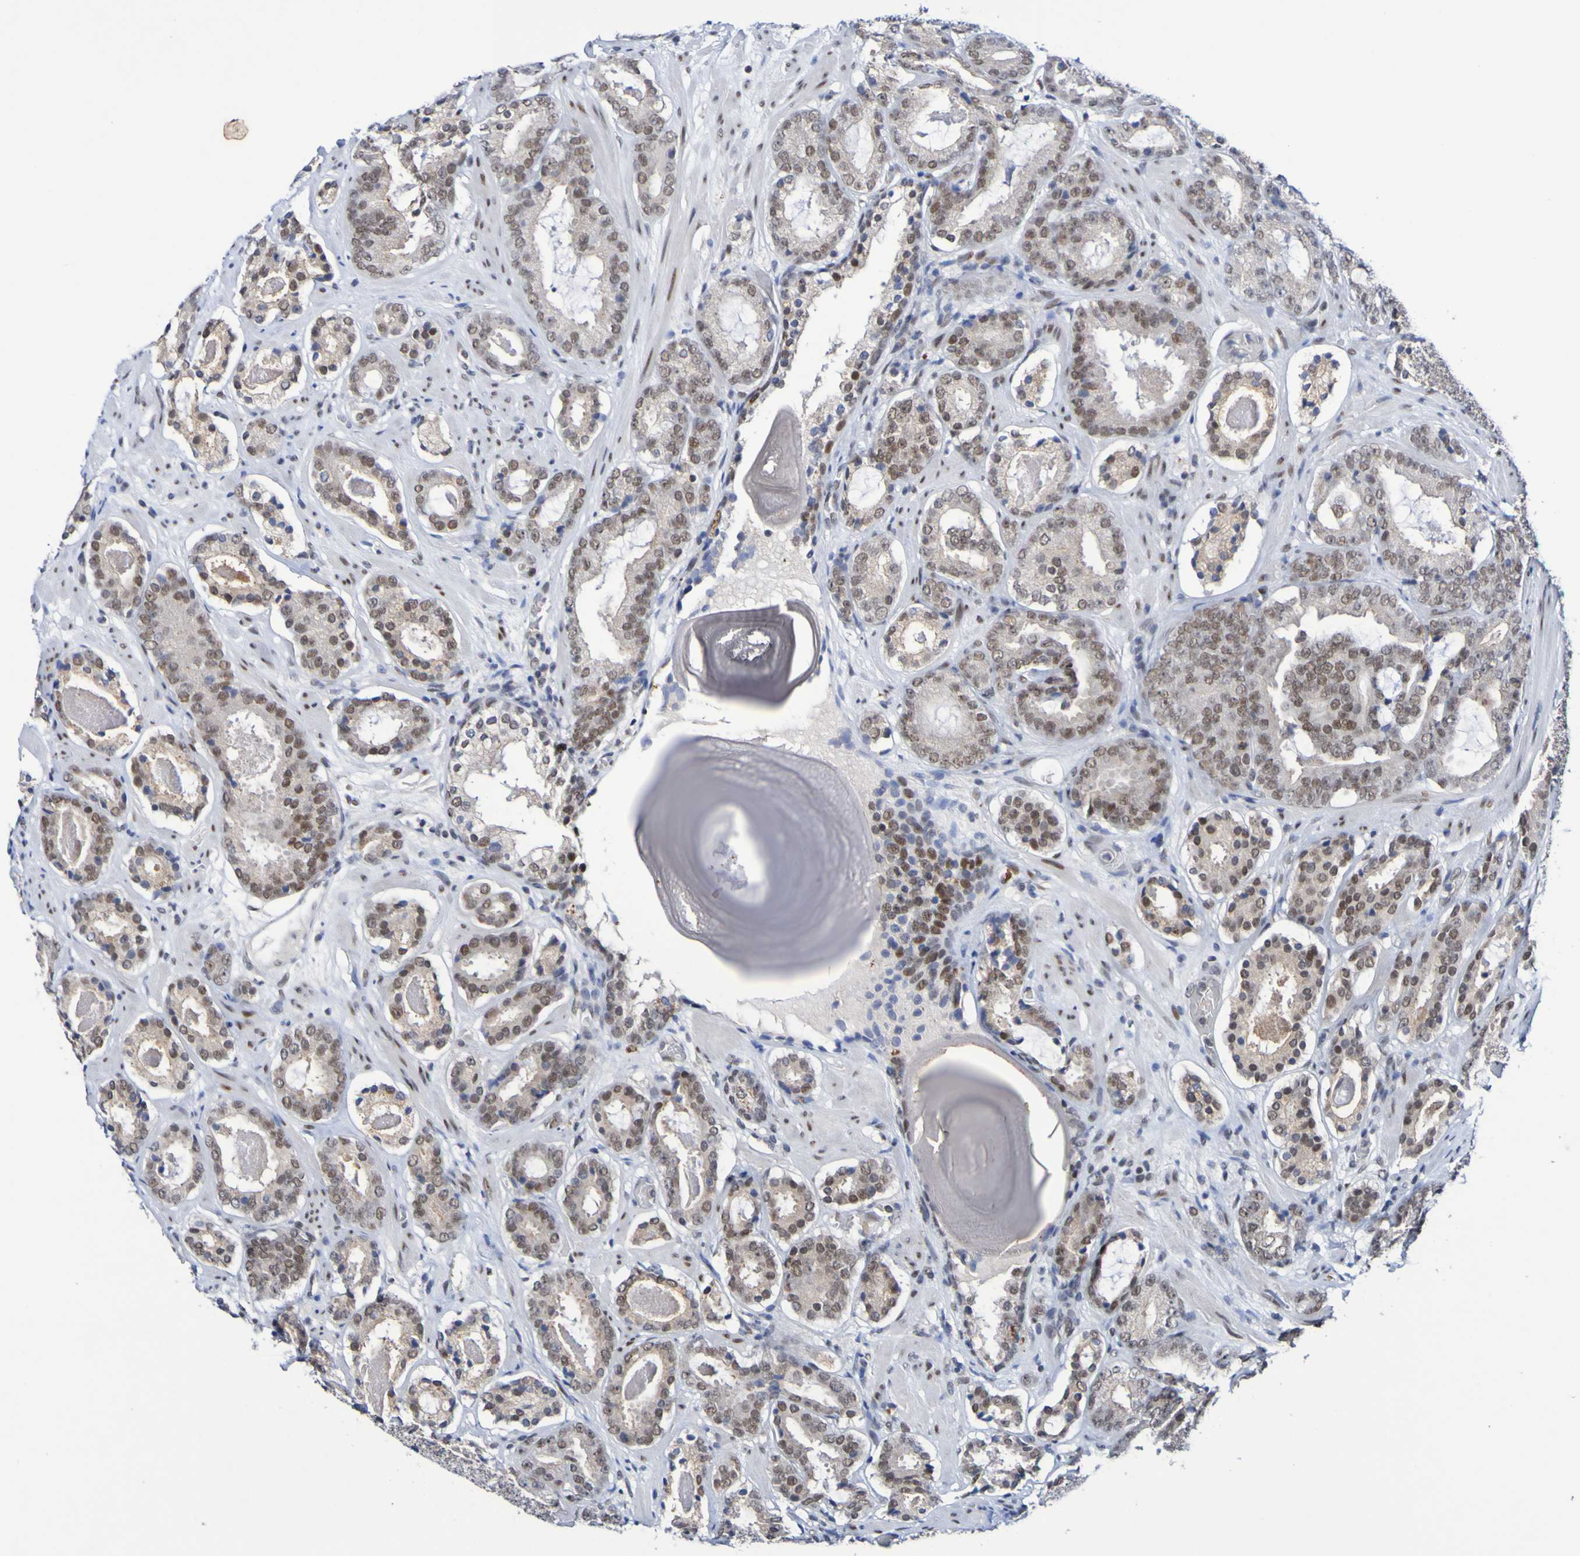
{"staining": {"intensity": "moderate", "quantity": "25%-75%", "location": "cytoplasmic/membranous,nuclear"}, "tissue": "prostate cancer", "cell_type": "Tumor cells", "image_type": "cancer", "snomed": [{"axis": "morphology", "description": "Adenocarcinoma, Low grade"}, {"axis": "topography", "description": "Prostate"}], "caption": "Prostate cancer tissue shows moderate cytoplasmic/membranous and nuclear positivity in about 25%-75% of tumor cells", "gene": "PCGF1", "patient": {"sex": "male", "age": 69}}